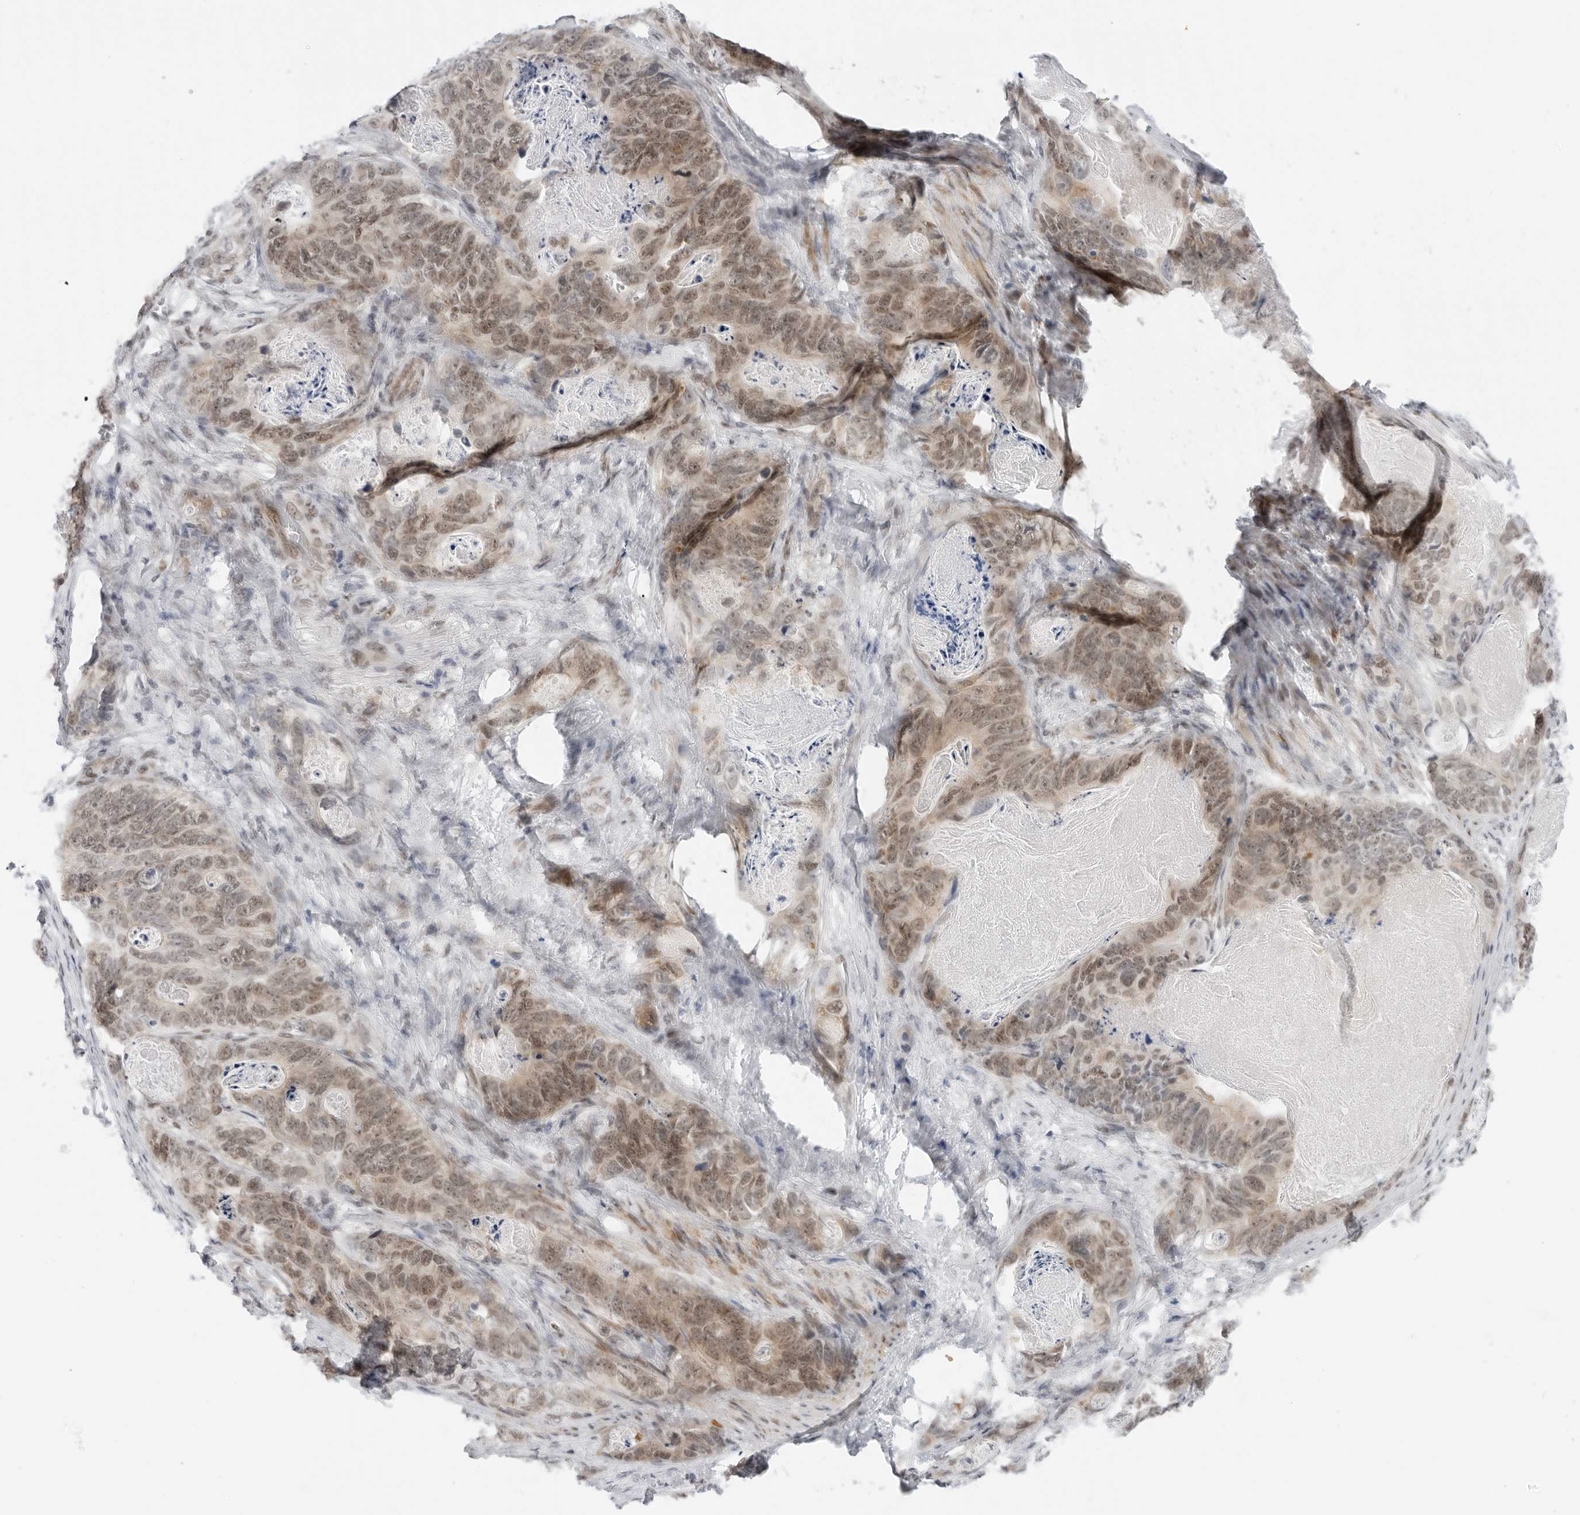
{"staining": {"intensity": "moderate", "quantity": ">75%", "location": "cytoplasmic/membranous,nuclear"}, "tissue": "stomach cancer", "cell_type": "Tumor cells", "image_type": "cancer", "snomed": [{"axis": "morphology", "description": "Normal tissue, NOS"}, {"axis": "morphology", "description": "Adenocarcinoma, NOS"}, {"axis": "topography", "description": "Stomach"}], "caption": "Immunohistochemical staining of stomach cancer (adenocarcinoma) shows medium levels of moderate cytoplasmic/membranous and nuclear staining in about >75% of tumor cells. Nuclei are stained in blue.", "gene": "FOXK2", "patient": {"sex": "female", "age": 89}}